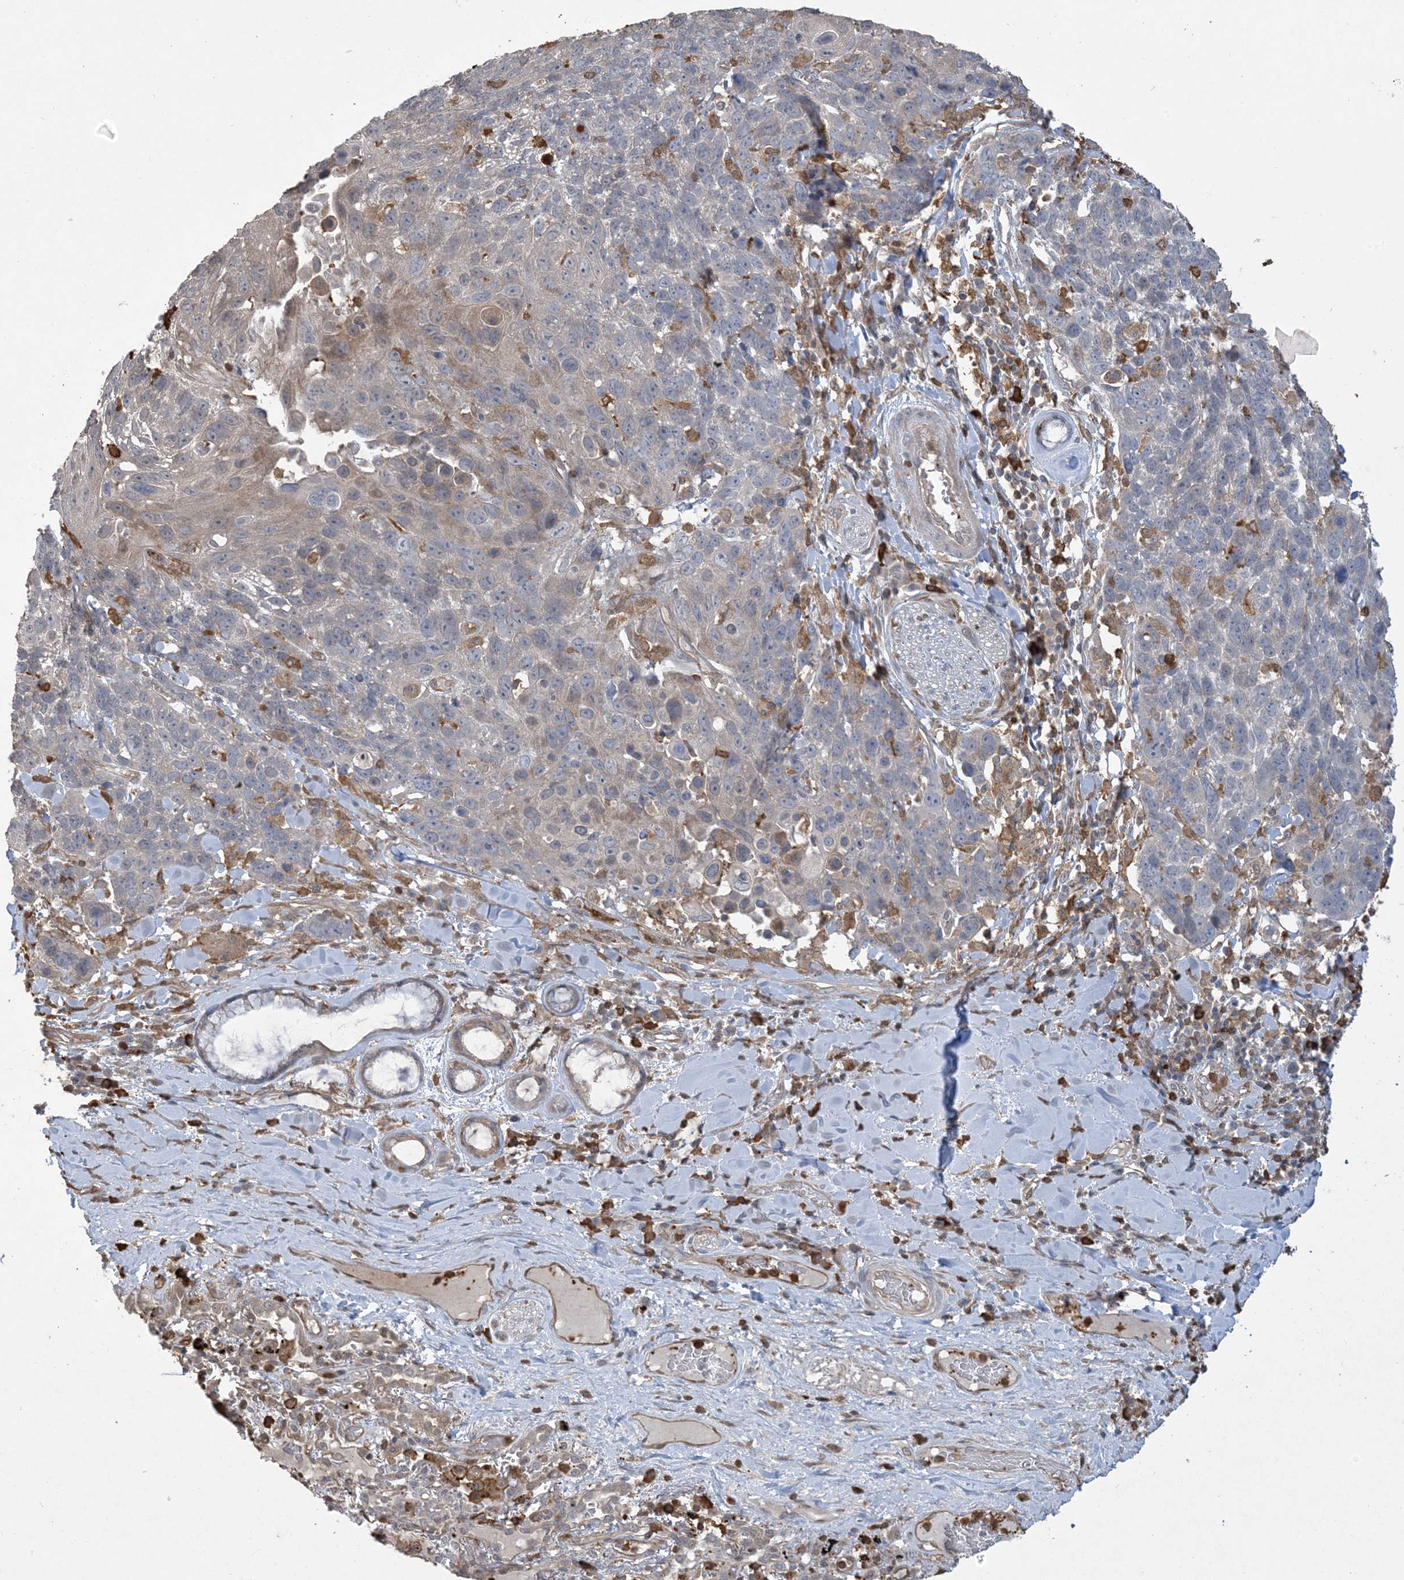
{"staining": {"intensity": "weak", "quantity": "<25%", "location": "cytoplasmic/membranous"}, "tissue": "lung cancer", "cell_type": "Tumor cells", "image_type": "cancer", "snomed": [{"axis": "morphology", "description": "Squamous cell carcinoma, NOS"}, {"axis": "topography", "description": "Lung"}], "caption": "Lung squamous cell carcinoma was stained to show a protein in brown. There is no significant expression in tumor cells. The staining was performed using DAB to visualize the protein expression in brown, while the nuclei were stained in blue with hematoxylin (Magnification: 20x).", "gene": "TMSB4X", "patient": {"sex": "male", "age": 66}}